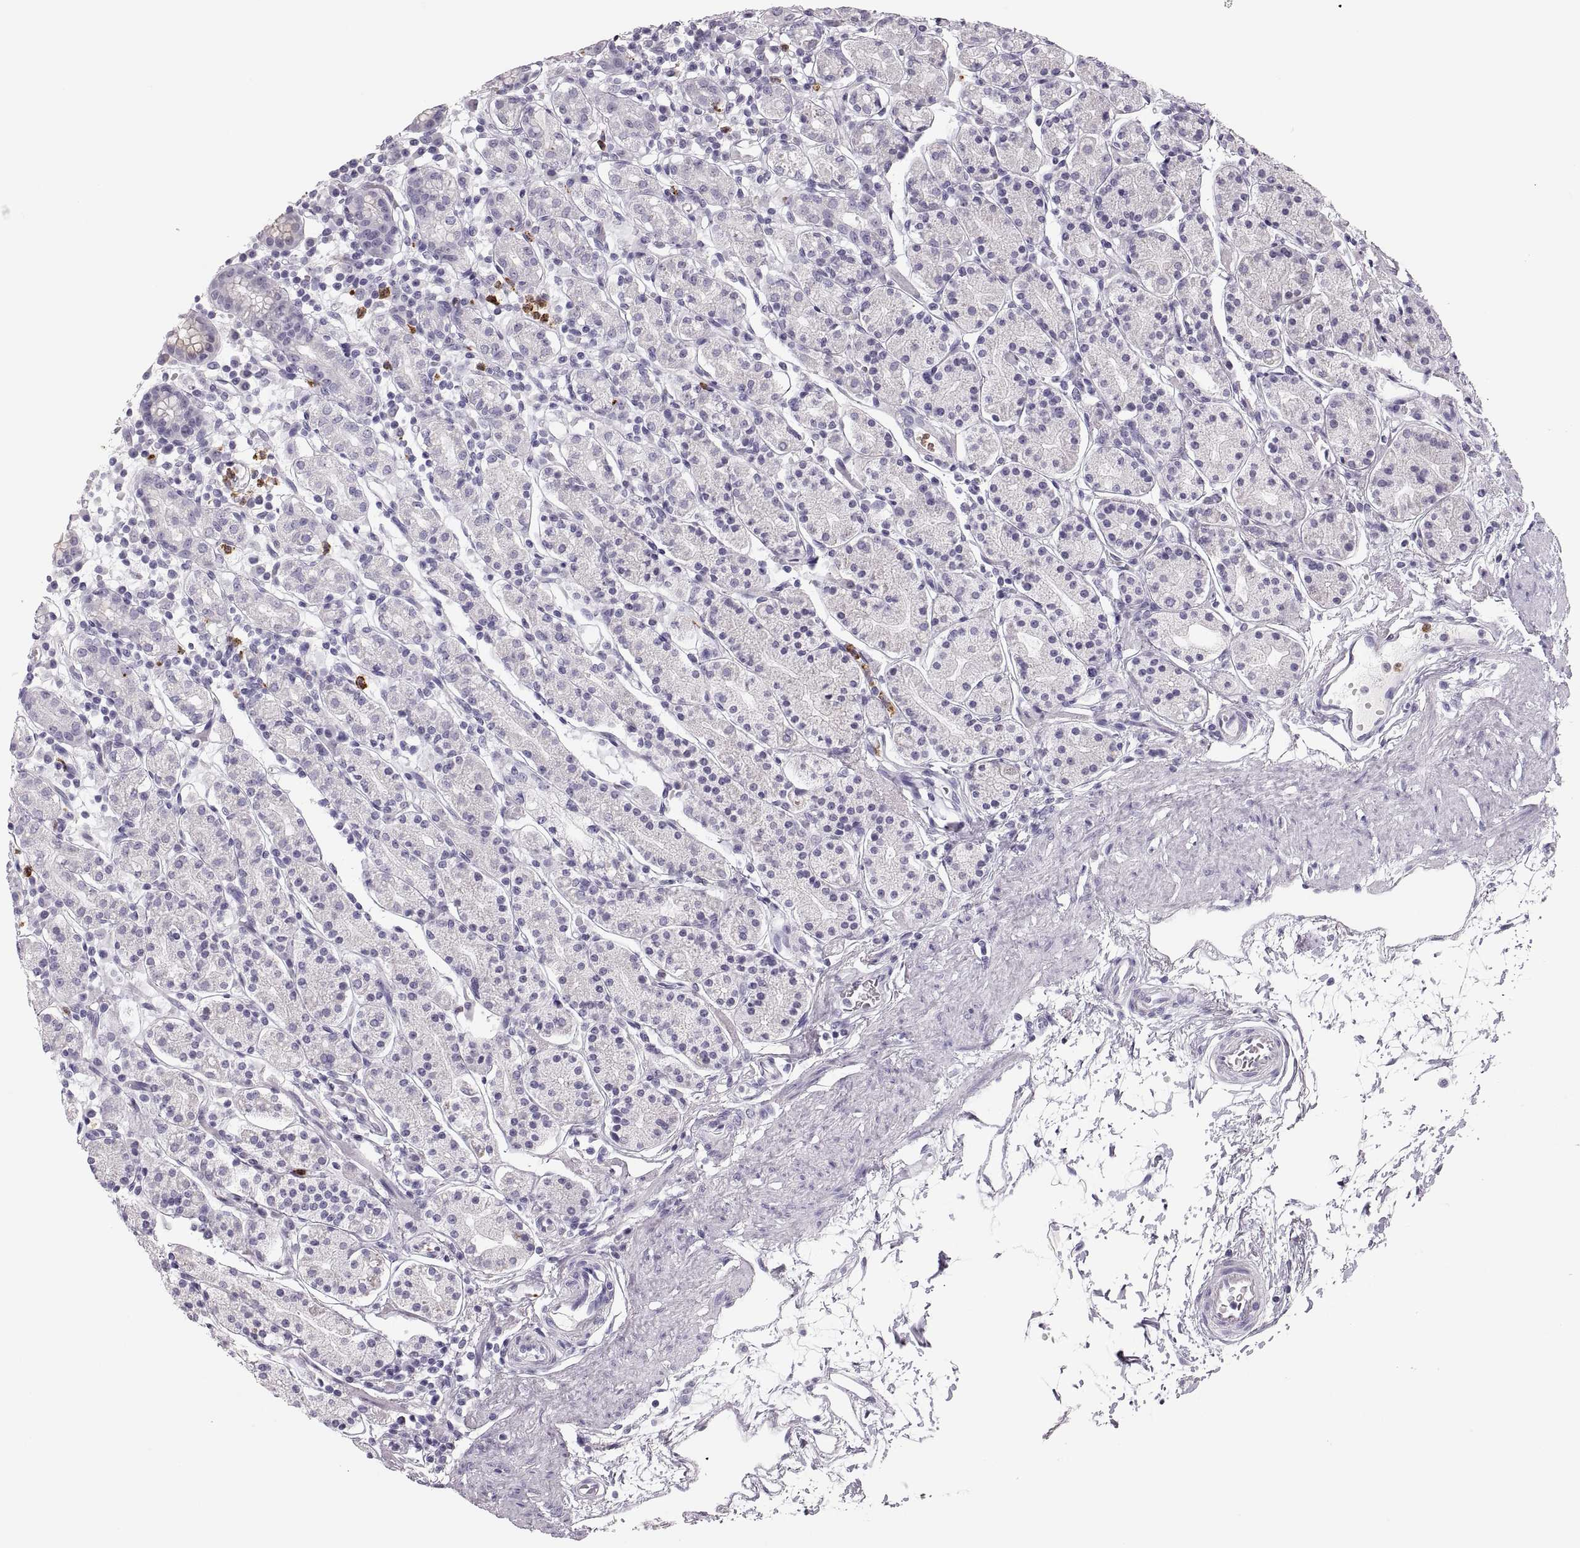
{"staining": {"intensity": "negative", "quantity": "none", "location": "none"}, "tissue": "stomach", "cell_type": "Glandular cells", "image_type": "normal", "snomed": [{"axis": "morphology", "description": "Normal tissue, NOS"}, {"axis": "topography", "description": "Stomach, upper"}, {"axis": "topography", "description": "Stomach"}], "caption": "High magnification brightfield microscopy of unremarkable stomach stained with DAB (brown) and counterstained with hematoxylin (blue): glandular cells show no significant staining. (Stains: DAB IHC with hematoxylin counter stain, Microscopy: brightfield microscopy at high magnification).", "gene": "MILR1", "patient": {"sex": "male", "age": 62}}